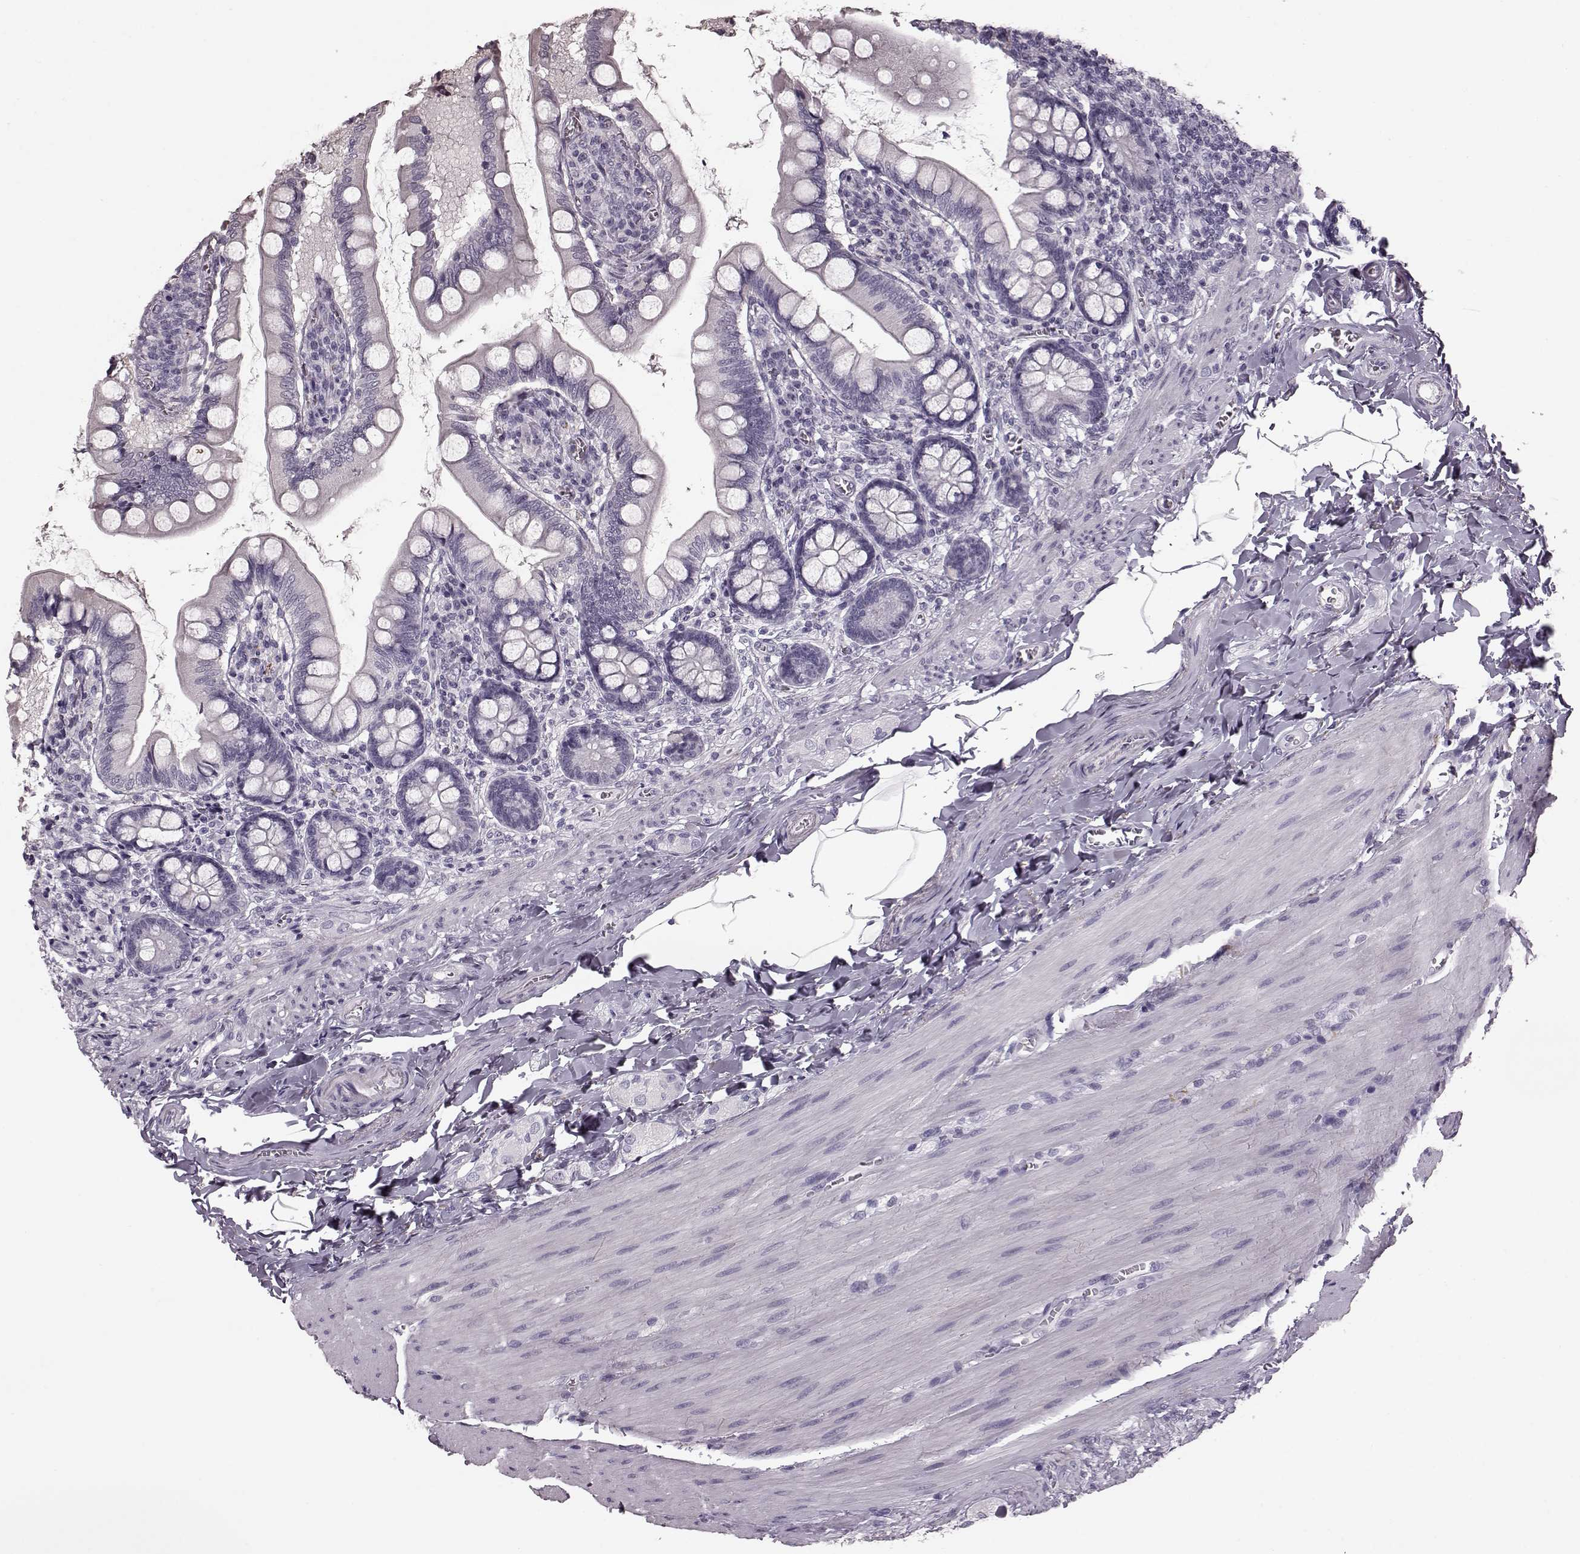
{"staining": {"intensity": "negative", "quantity": "none", "location": "none"}, "tissue": "small intestine", "cell_type": "Glandular cells", "image_type": "normal", "snomed": [{"axis": "morphology", "description": "Normal tissue, NOS"}, {"axis": "topography", "description": "Small intestine"}], "caption": "DAB (3,3'-diaminobenzidine) immunohistochemical staining of benign human small intestine exhibits no significant expression in glandular cells. (IHC, brightfield microscopy, high magnification).", "gene": "CST7", "patient": {"sex": "female", "age": 56}}